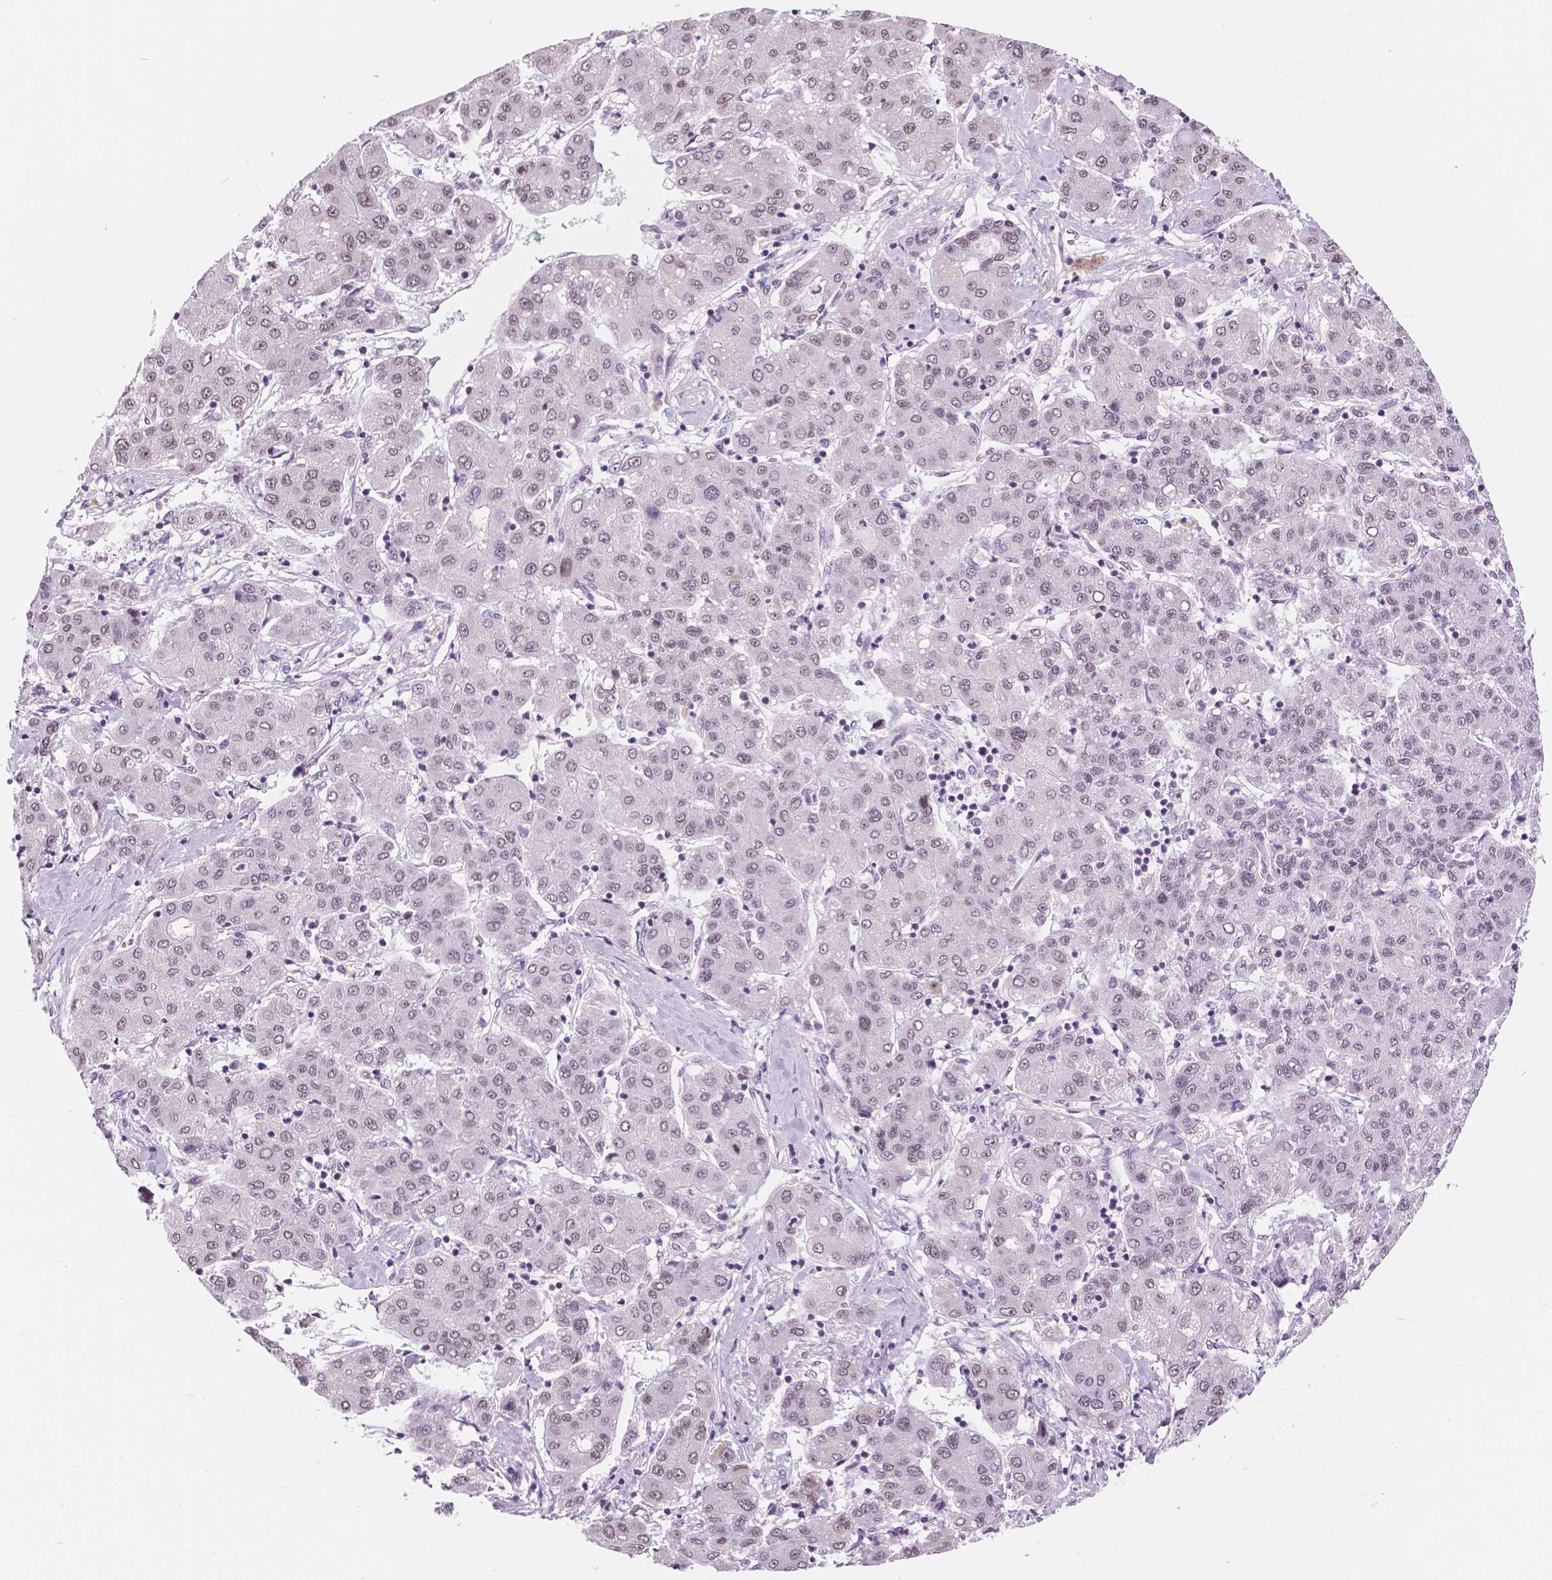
{"staining": {"intensity": "weak", "quantity": "25%-75%", "location": "nuclear"}, "tissue": "liver cancer", "cell_type": "Tumor cells", "image_type": "cancer", "snomed": [{"axis": "morphology", "description": "Carcinoma, Hepatocellular, NOS"}, {"axis": "topography", "description": "Liver"}], "caption": "Immunohistochemistry image of neoplastic tissue: human liver cancer stained using IHC exhibits low levels of weak protein expression localized specifically in the nuclear of tumor cells, appearing as a nuclear brown color.", "gene": "NHP2", "patient": {"sex": "male", "age": 65}}